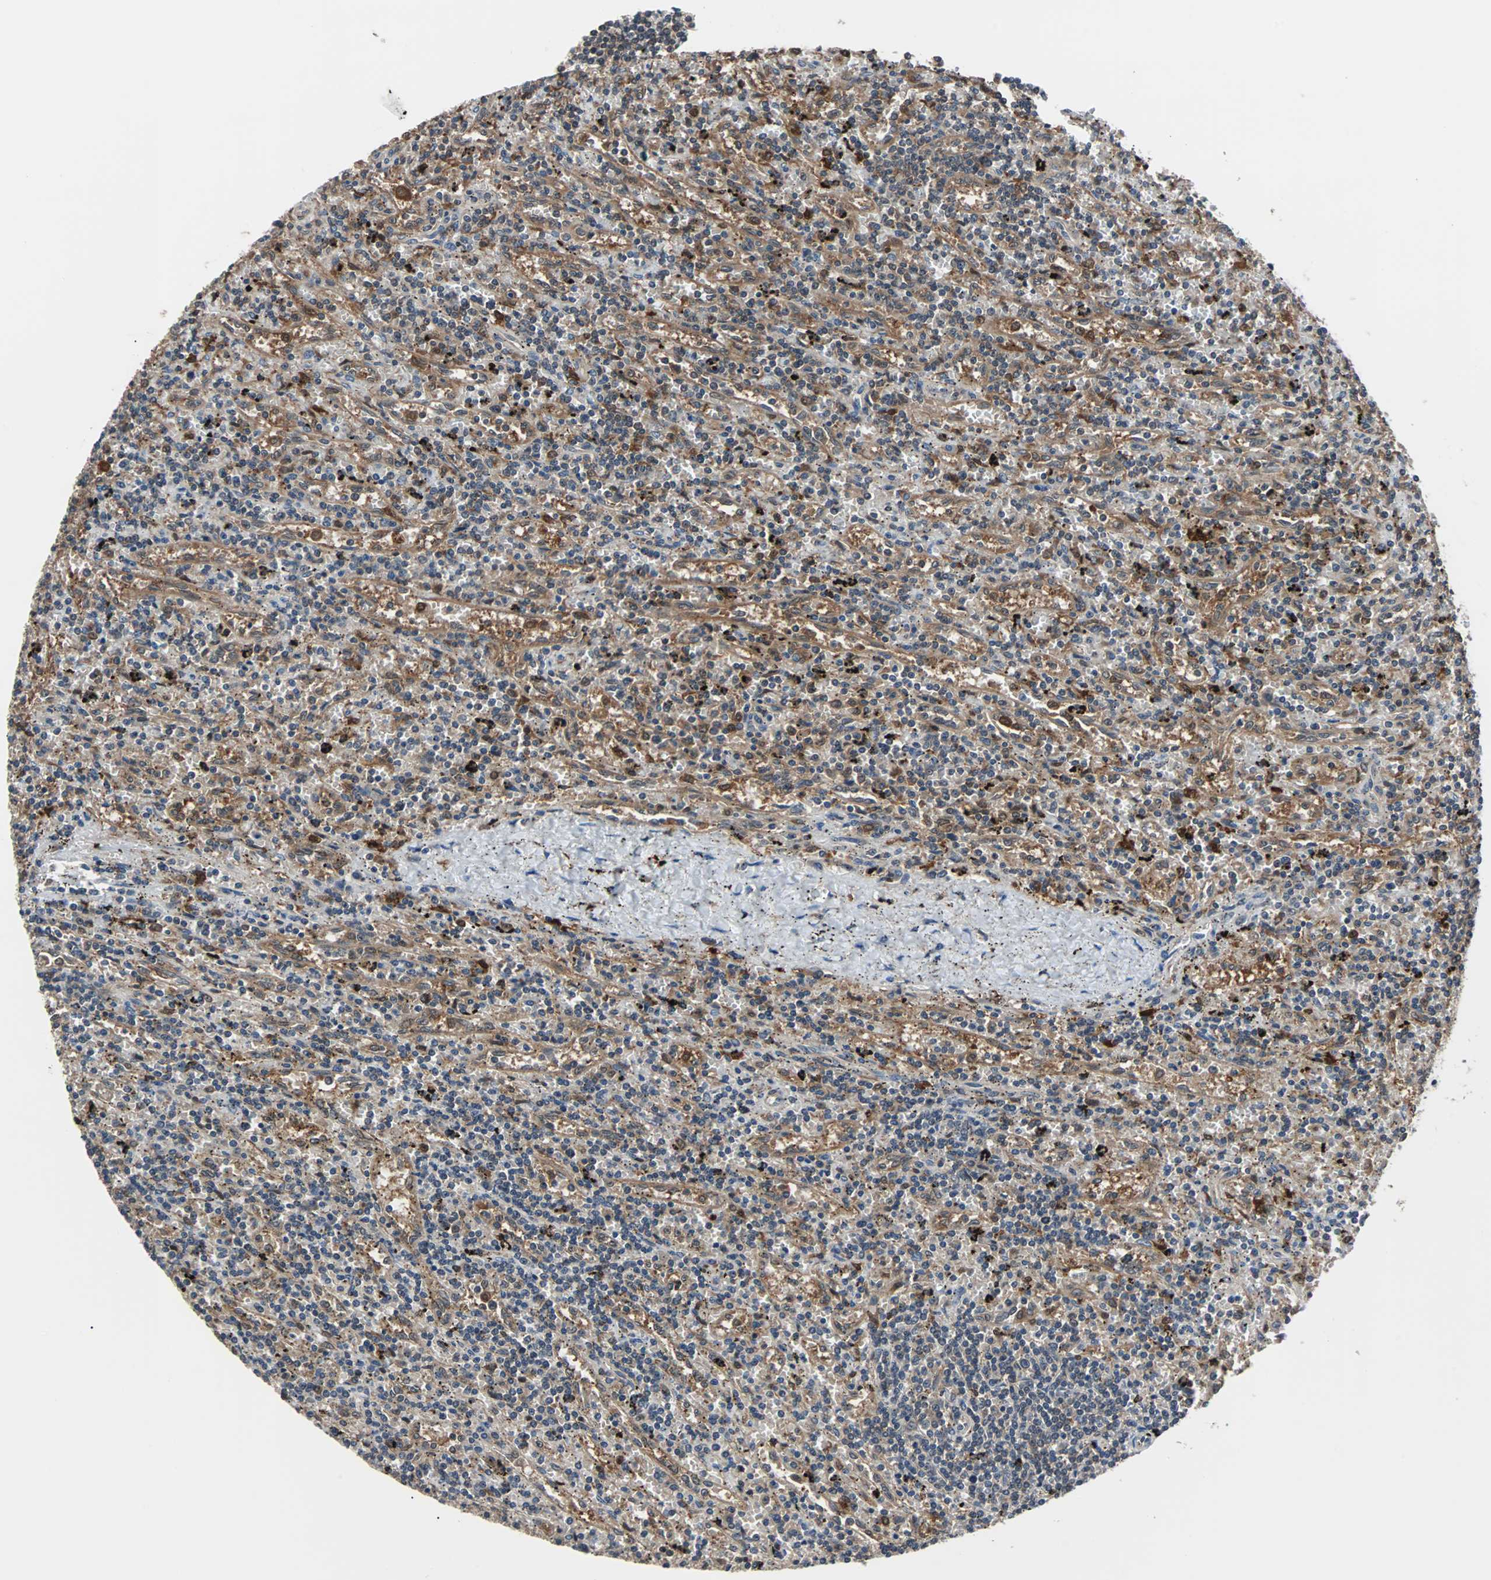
{"staining": {"intensity": "moderate", "quantity": ">75%", "location": "cytoplasmic/membranous"}, "tissue": "lymphoma", "cell_type": "Tumor cells", "image_type": "cancer", "snomed": [{"axis": "morphology", "description": "Malignant lymphoma, non-Hodgkin's type, Low grade"}, {"axis": "topography", "description": "Spleen"}], "caption": "Protein expression analysis of human lymphoma reveals moderate cytoplasmic/membranous expression in approximately >75% of tumor cells. (brown staining indicates protein expression, while blue staining denotes nuclei).", "gene": "PAK1", "patient": {"sex": "male", "age": 76}}